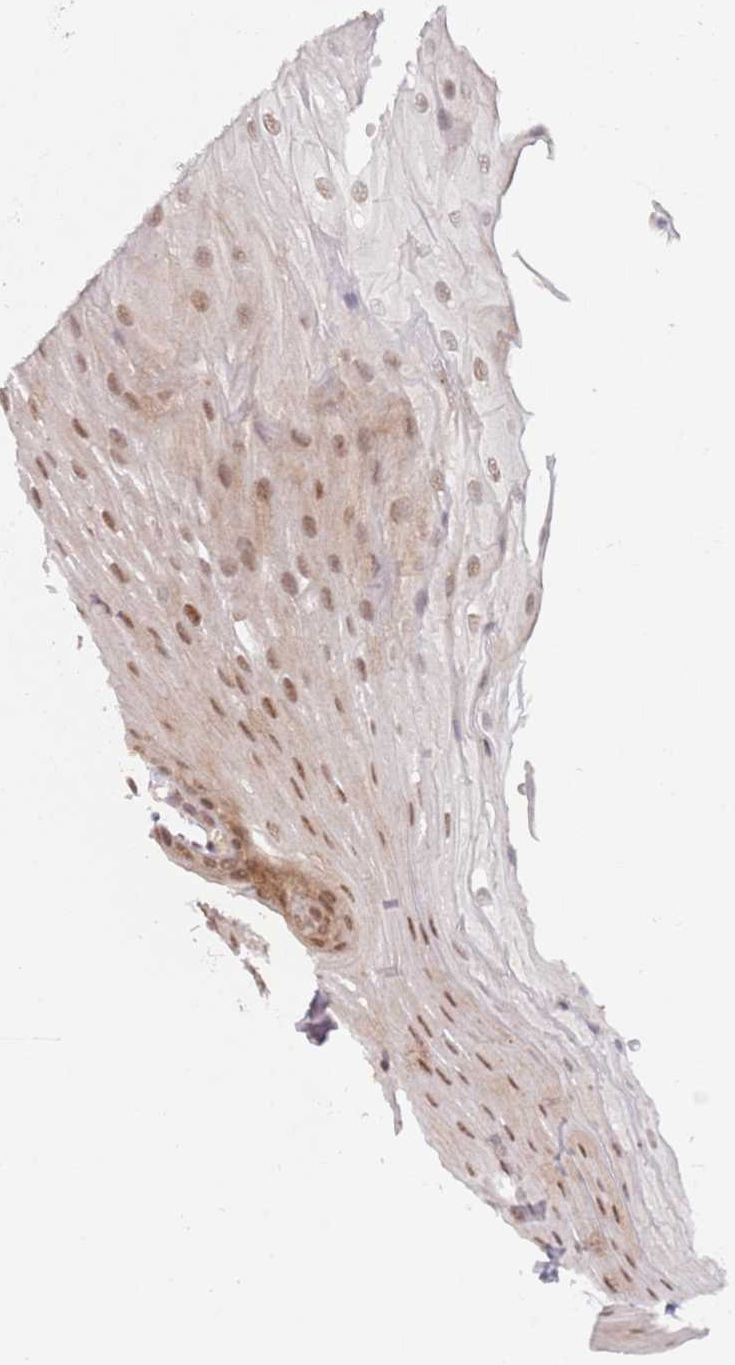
{"staining": {"intensity": "moderate", "quantity": ">75%", "location": "nuclear"}, "tissue": "oral mucosa", "cell_type": "Squamous epithelial cells", "image_type": "normal", "snomed": [{"axis": "morphology", "description": "Normal tissue, NOS"}, {"axis": "topography", "description": "Oral tissue"}], "caption": "Oral mucosa stained with DAB immunohistochemistry displays medium levels of moderate nuclear positivity in approximately >75% of squamous epithelial cells. The staining was performed using DAB to visualize the protein expression in brown, while the nuclei were stained in blue with hematoxylin (Magnification: 20x).", "gene": "ADAMTS3", "patient": {"sex": "male", "age": 68}}